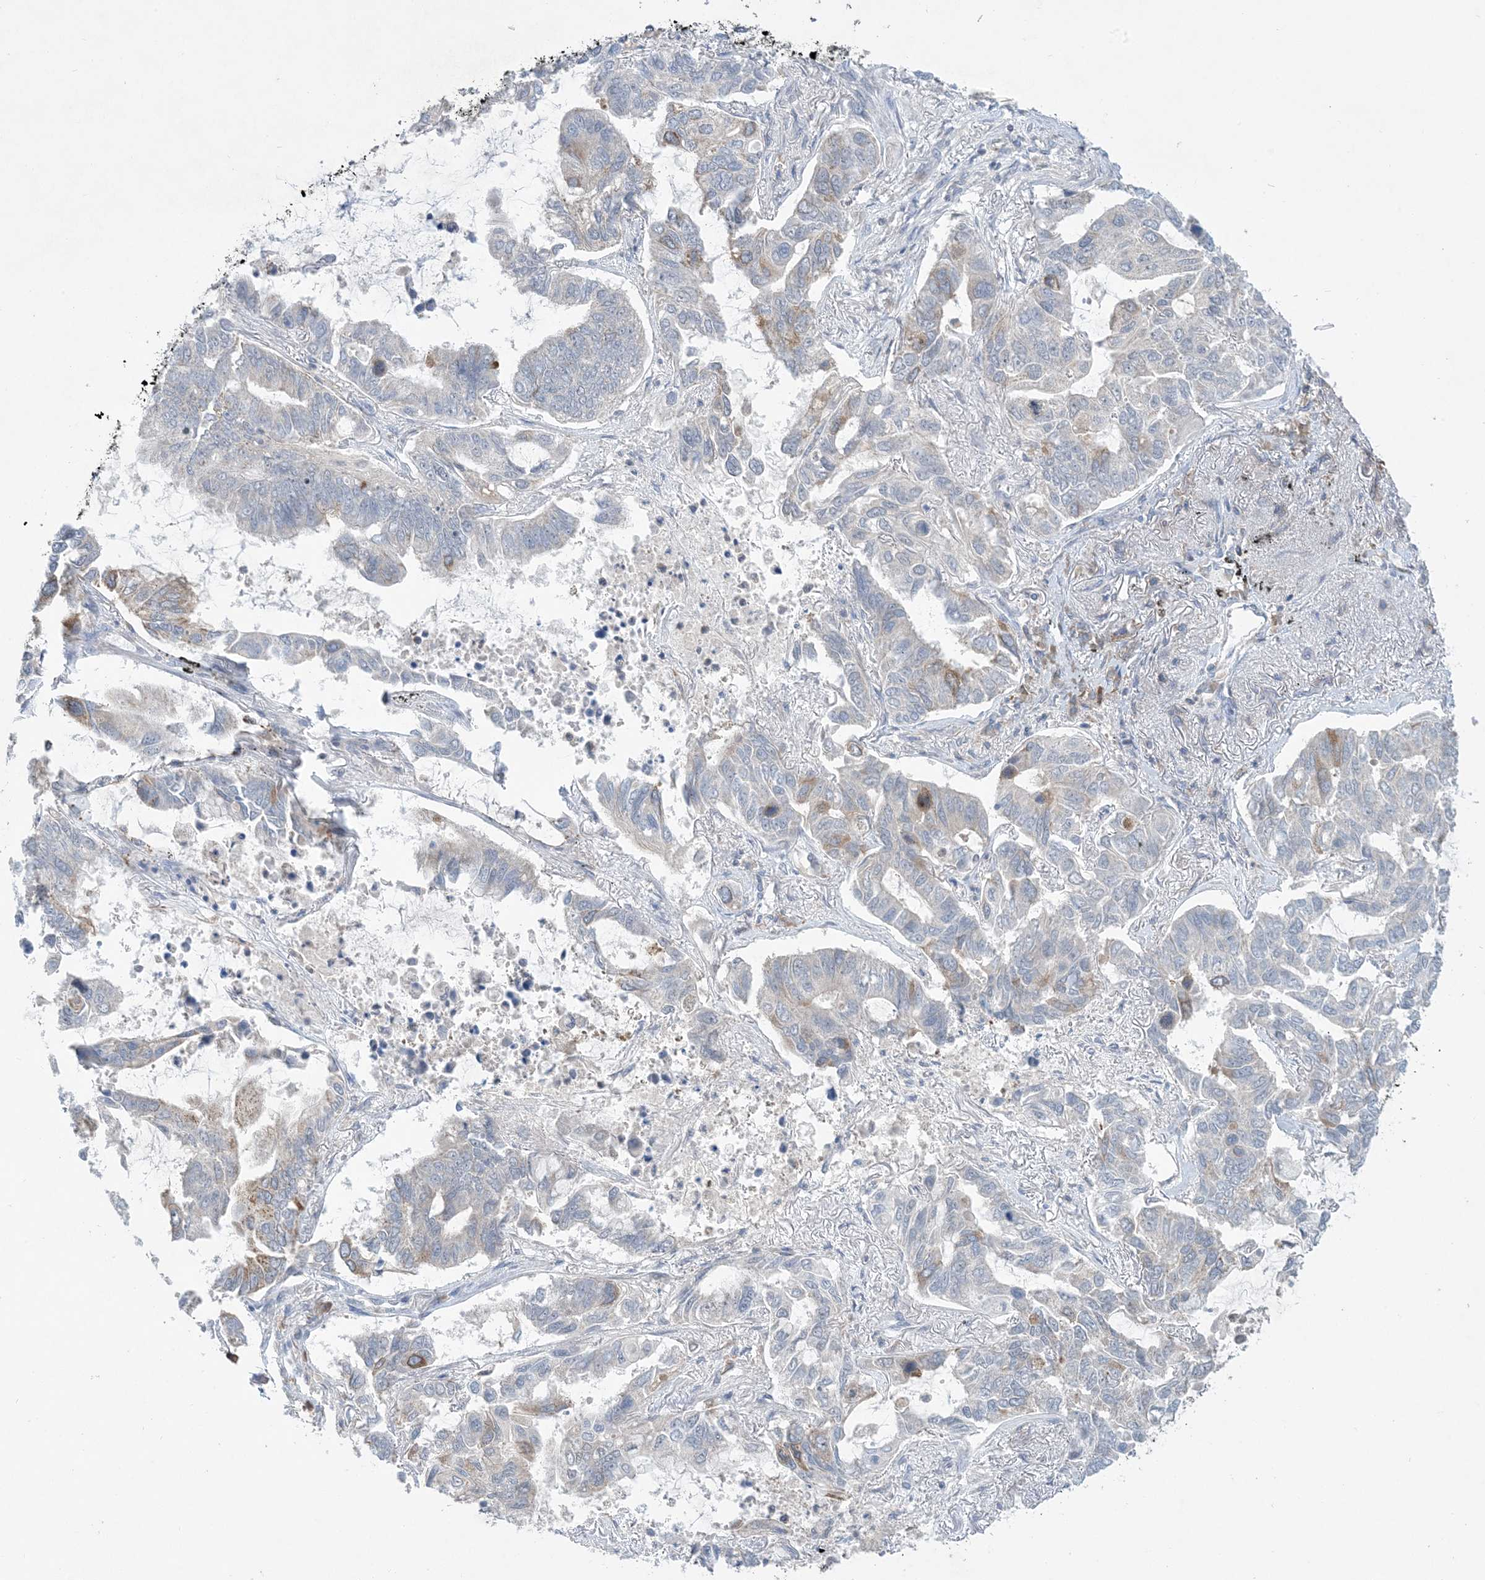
{"staining": {"intensity": "negative", "quantity": "none", "location": "none"}, "tissue": "lung cancer", "cell_type": "Tumor cells", "image_type": "cancer", "snomed": [{"axis": "morphology", "description": "Adenocarcinoma, NOS"}, {"axis": "topography", "description": "Lung"}], "caption": "An image of lung cancer (adenocarcinoma) stained for a protein shows no brown staining in tumor cells.", "gene": "AOC1", "patient": {"sex": "male", "age": 64}}